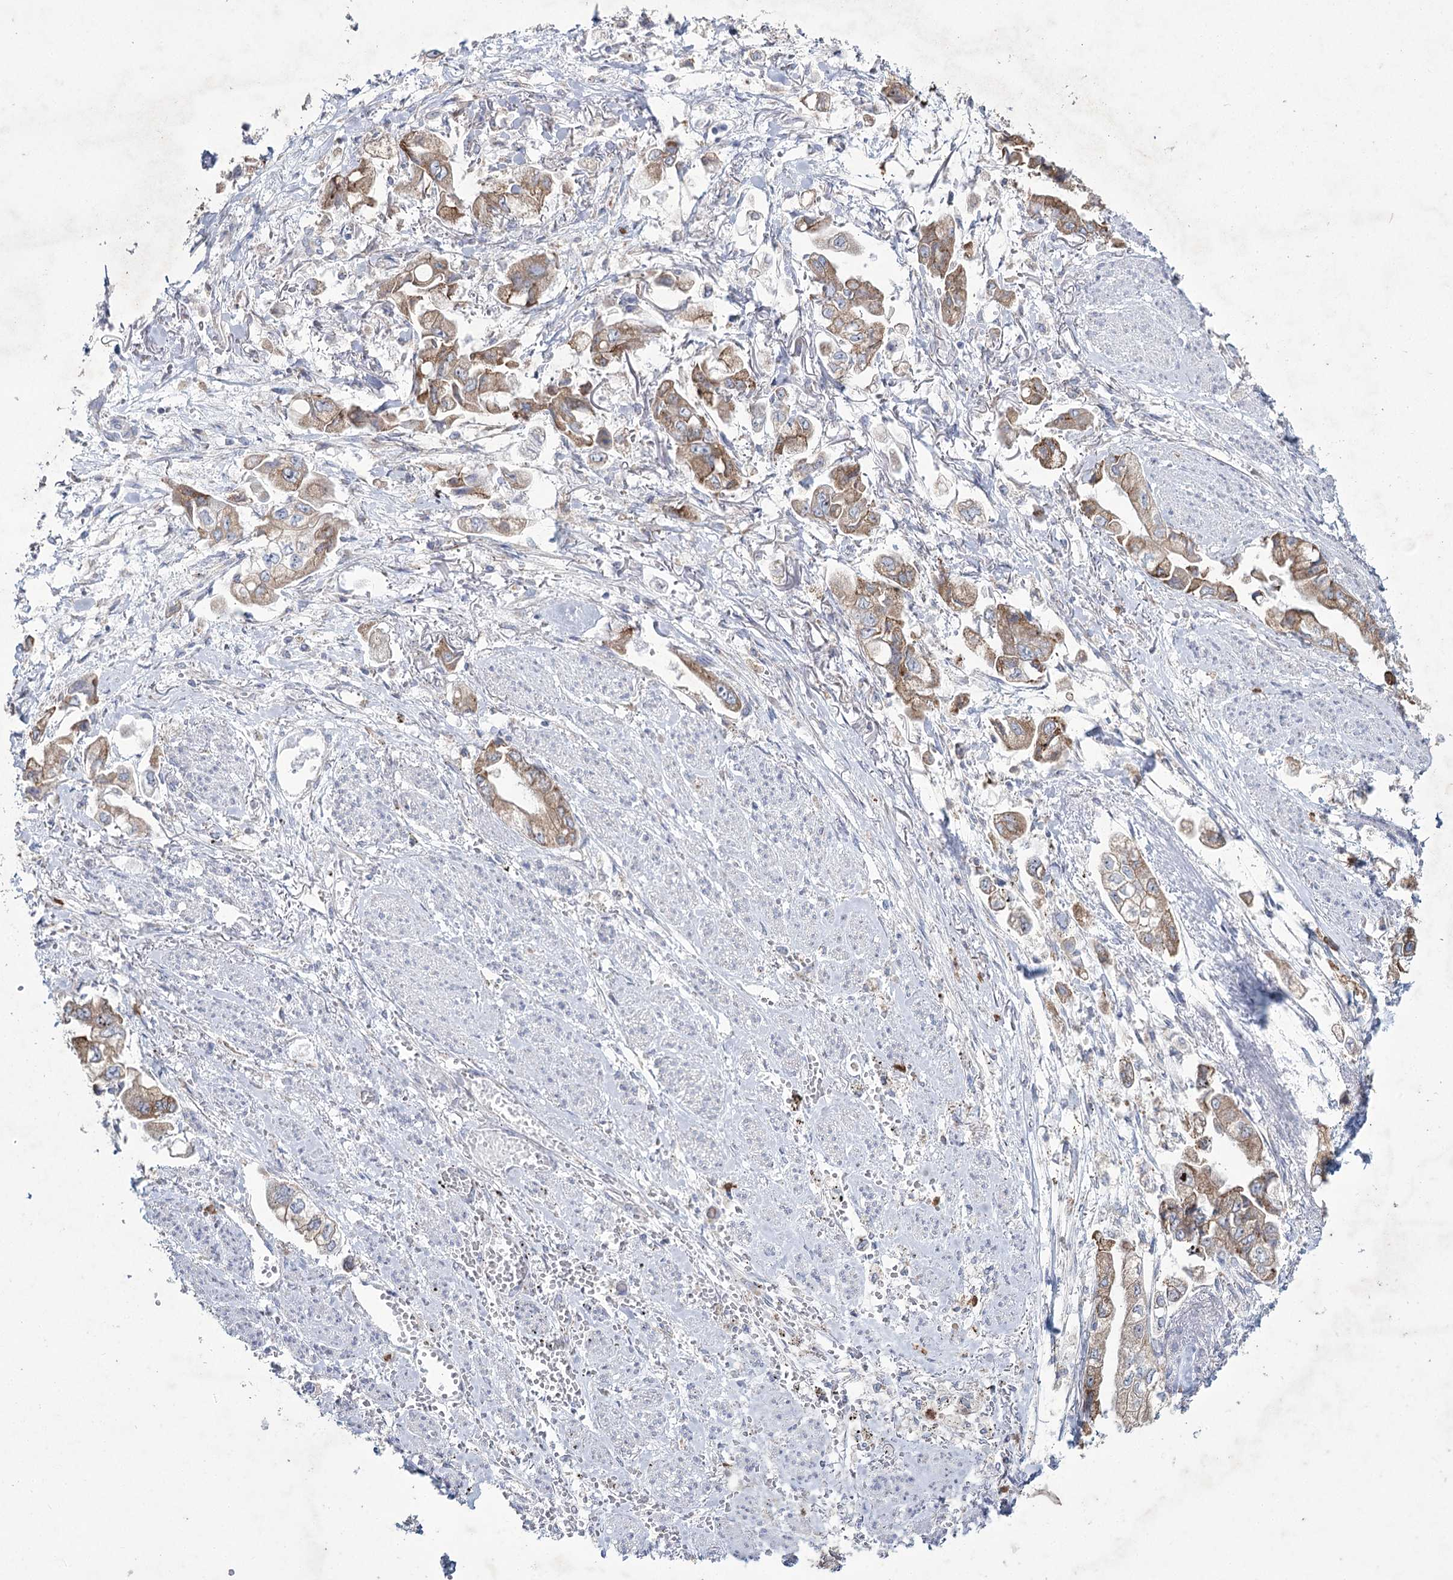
{"staining": {"intensity": "moderate", "quantity": ">75%", "location": "cytoplasmic/membranous"}, "tissue": "stomach cancer", "cell_type": "Tumor cells", "image_type": "cancer", "snomed": [{"axis": "morphology", "description": "Adenocarcinoma, NOS"}, {"axis": "topography", "description": "Stomach"}], "caption": "This is an image of IHC staining of adenocarcinoma (stomach), which shows moderate staining in the cytoplasmic/membranous of tumor cells.", "gene": "NIPAL4", "patient": {"sex": "male", "age": 62}}